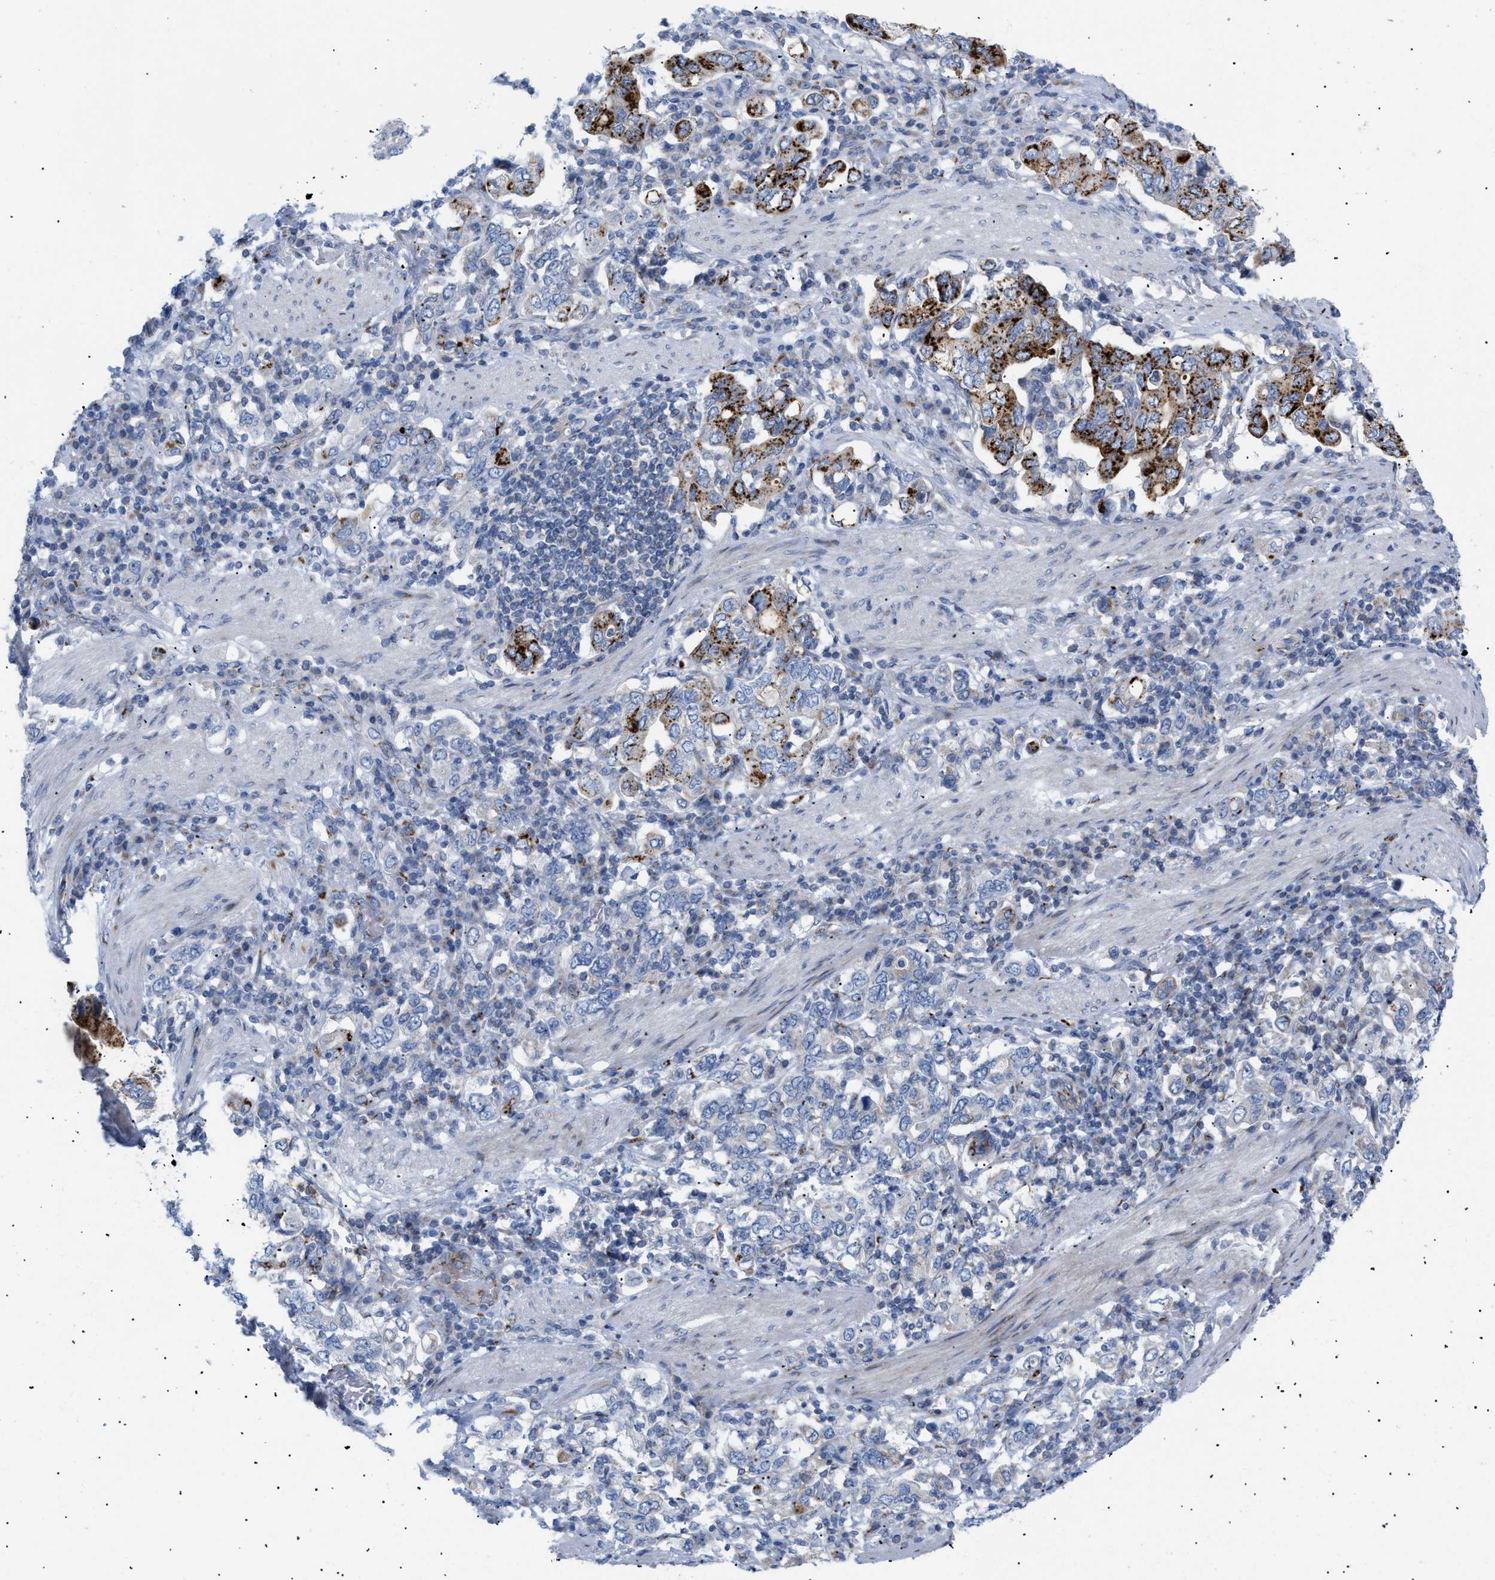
{"staining": {"intensity": "strong", "quantity": "25%-75%", "location": "cytoplasmic/membranous"}, "tissue": "stomach cancer", "cell_type": "Tumor cells", "image_type": "cancer", "snomed": [{"axis": "morphology", "description": "Adenocarcinoma, NOS"}, {"axis": "topography", "description": "Stomach, upper"}], "caption": "This micrograph displays stomach adenocarcinoma stained with immunohistochemistry to label a protein in brown. The cytoplasmic/membranous of tumor cells show strong positivity for the protein. Nuclei are counter-stained blue.", "gene": "TMEM17", "patient": {"sex": "male", "age": 62}}